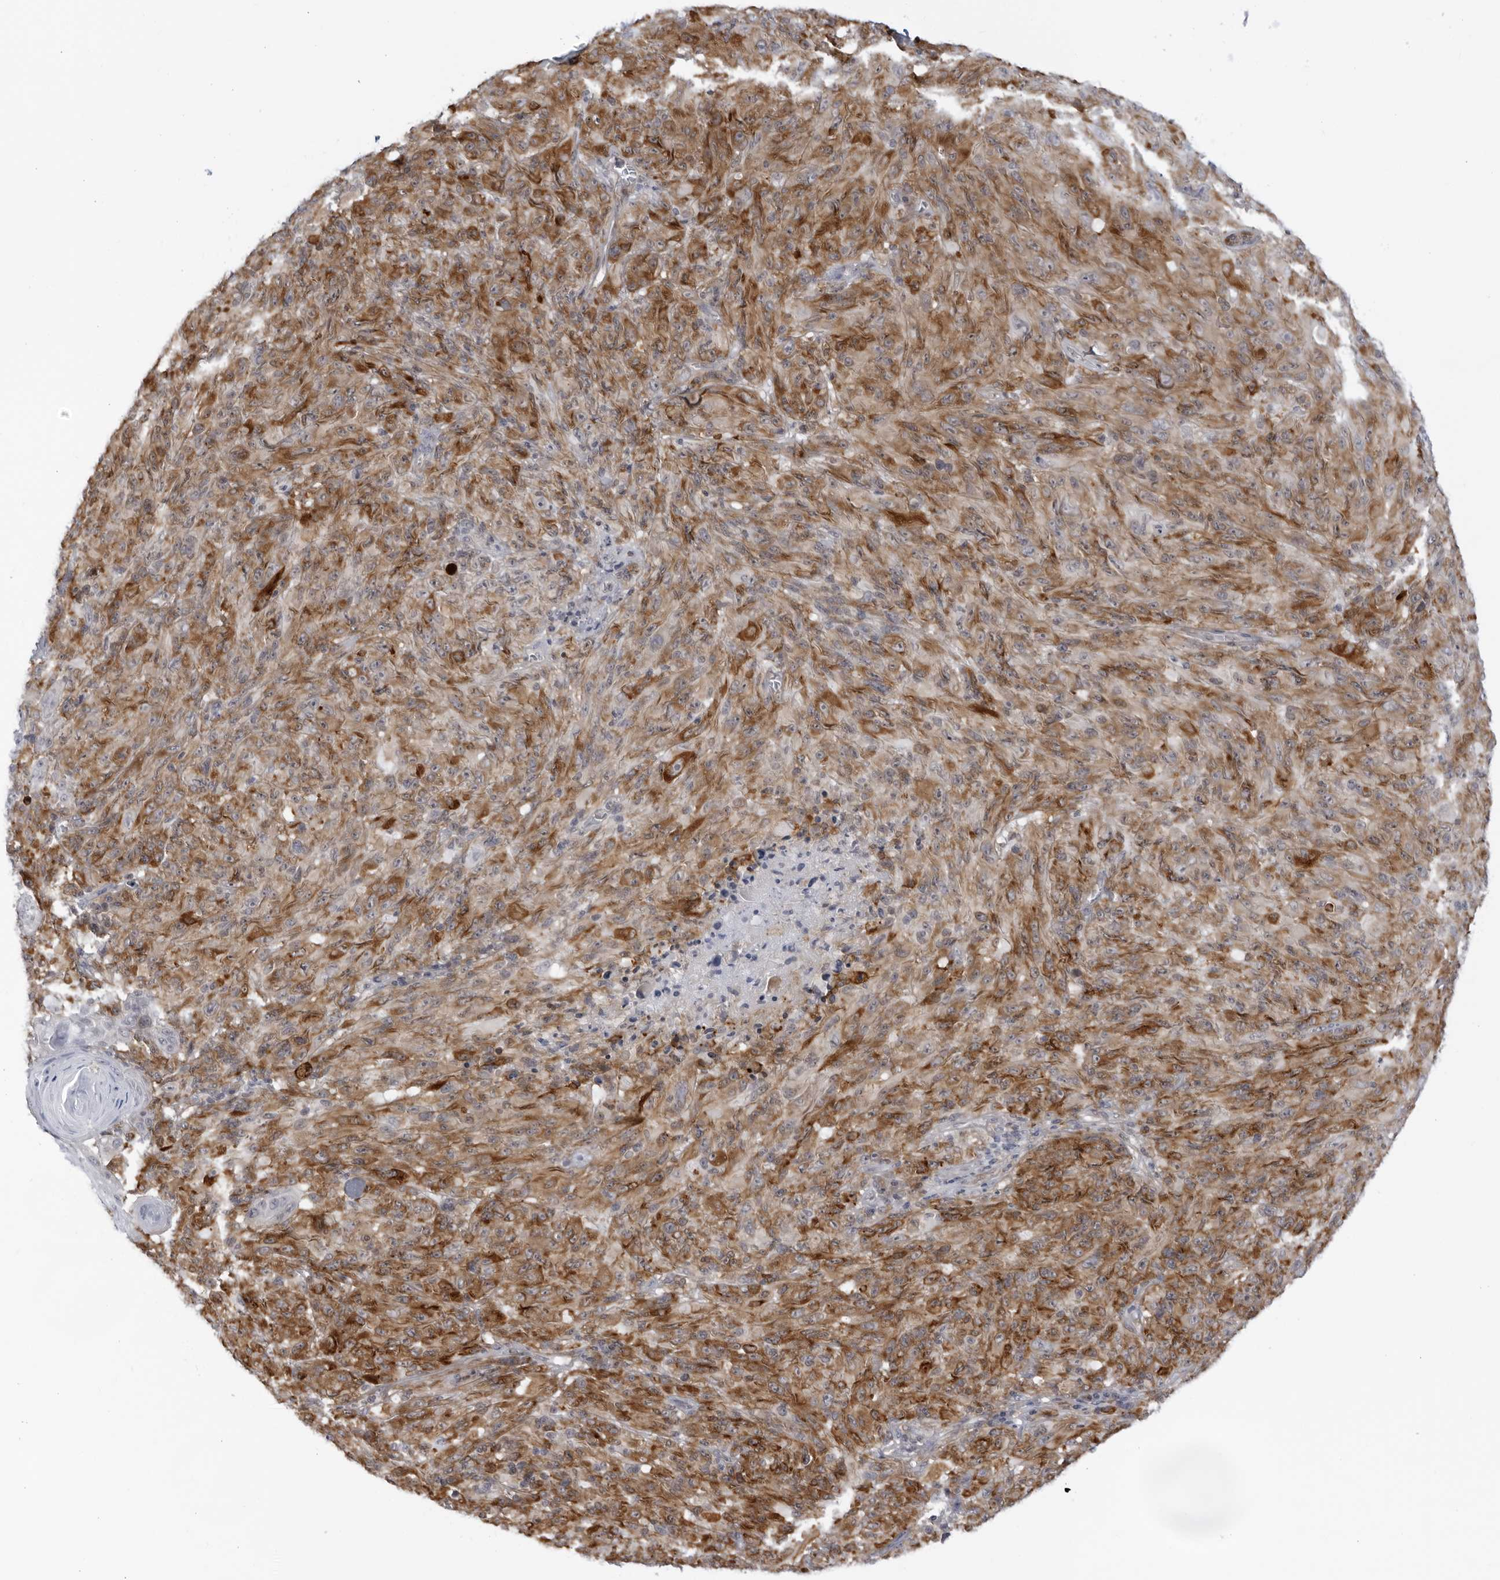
{"staining": {"intensity": "moderate", "quantity": ">75%", "location": "cytoplasmic/membranous"}, "tissue": "melanoma", "cell_type": "Tumor cells", "image_type": "cancer", "snomed": [{"axis": "morphology", "description": "Malignant melanoma, NOS"}, {"axis": "topography", "description": "Skin of head"}], "caption": "Immunohistochemistry (DAB (3,3'-diaminobenzidine)) staining of malignant melanoma exhibits moderate cytoplasmic/membranous protein positivity in approximately >75% of tumor cells.", "gene": "BMP2K", "patient": {"sex": "male", "age": 96}}